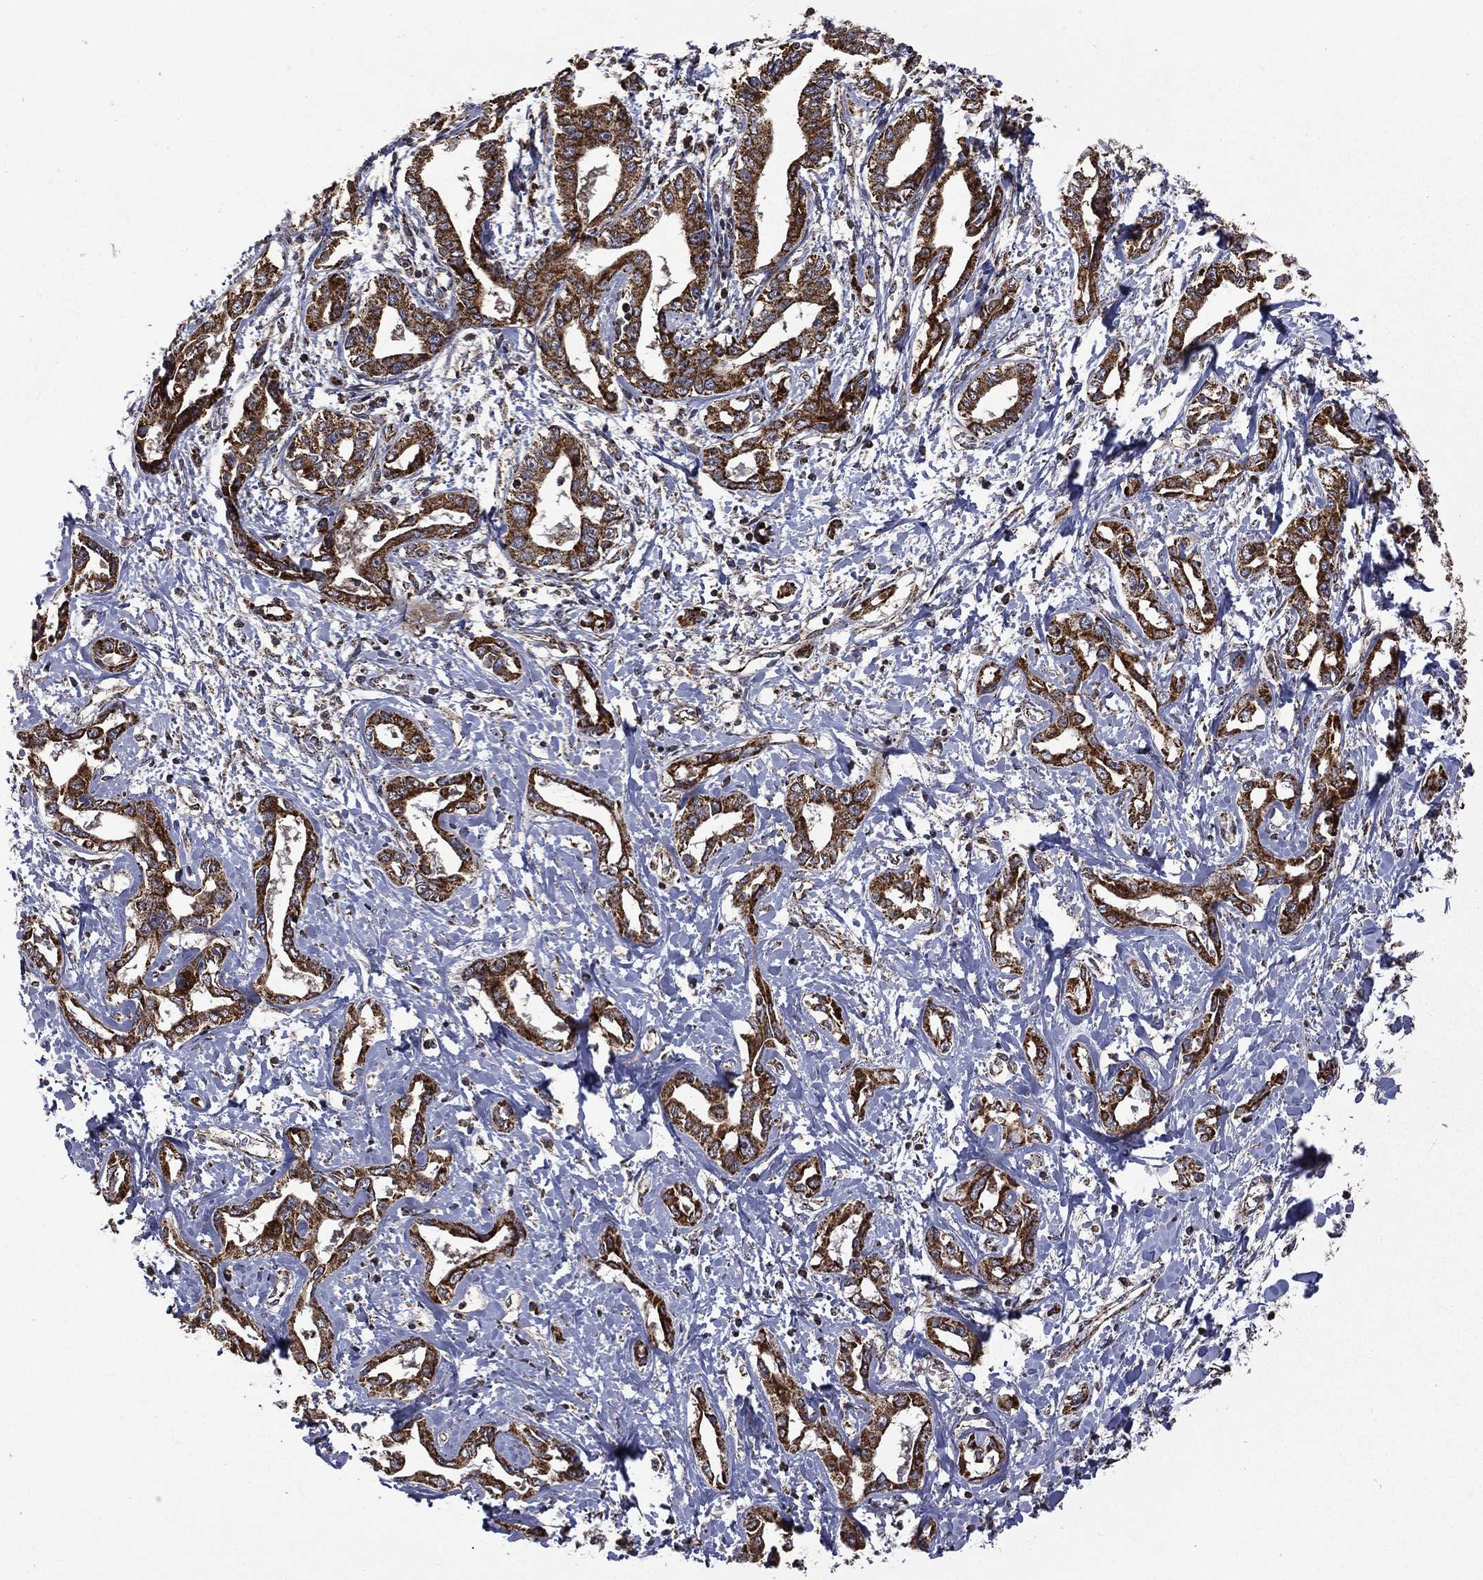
{"staining": {"intensity": "strong", "quantity": ">75%", "location": "cytoplasmic/membranous"}, "tissue": "liver cancer", "cell_type": "Tumor cells", "image_type": "cancer", "snomed": [{"axis": "morphology", "description": "Cholangiocarcinoma"}, {"axis": "topography", "description": "Liver"}], "caption": "This image demonstrates immunohistochemistry (IHC) staining of human liver cancer (cholangiocarcinoma), with high strong cytoplasmic/membranous staining in about >75% of tumor cells.", "gene": "GIMAP6", "patient": {"sex": "male", "age": 59}}